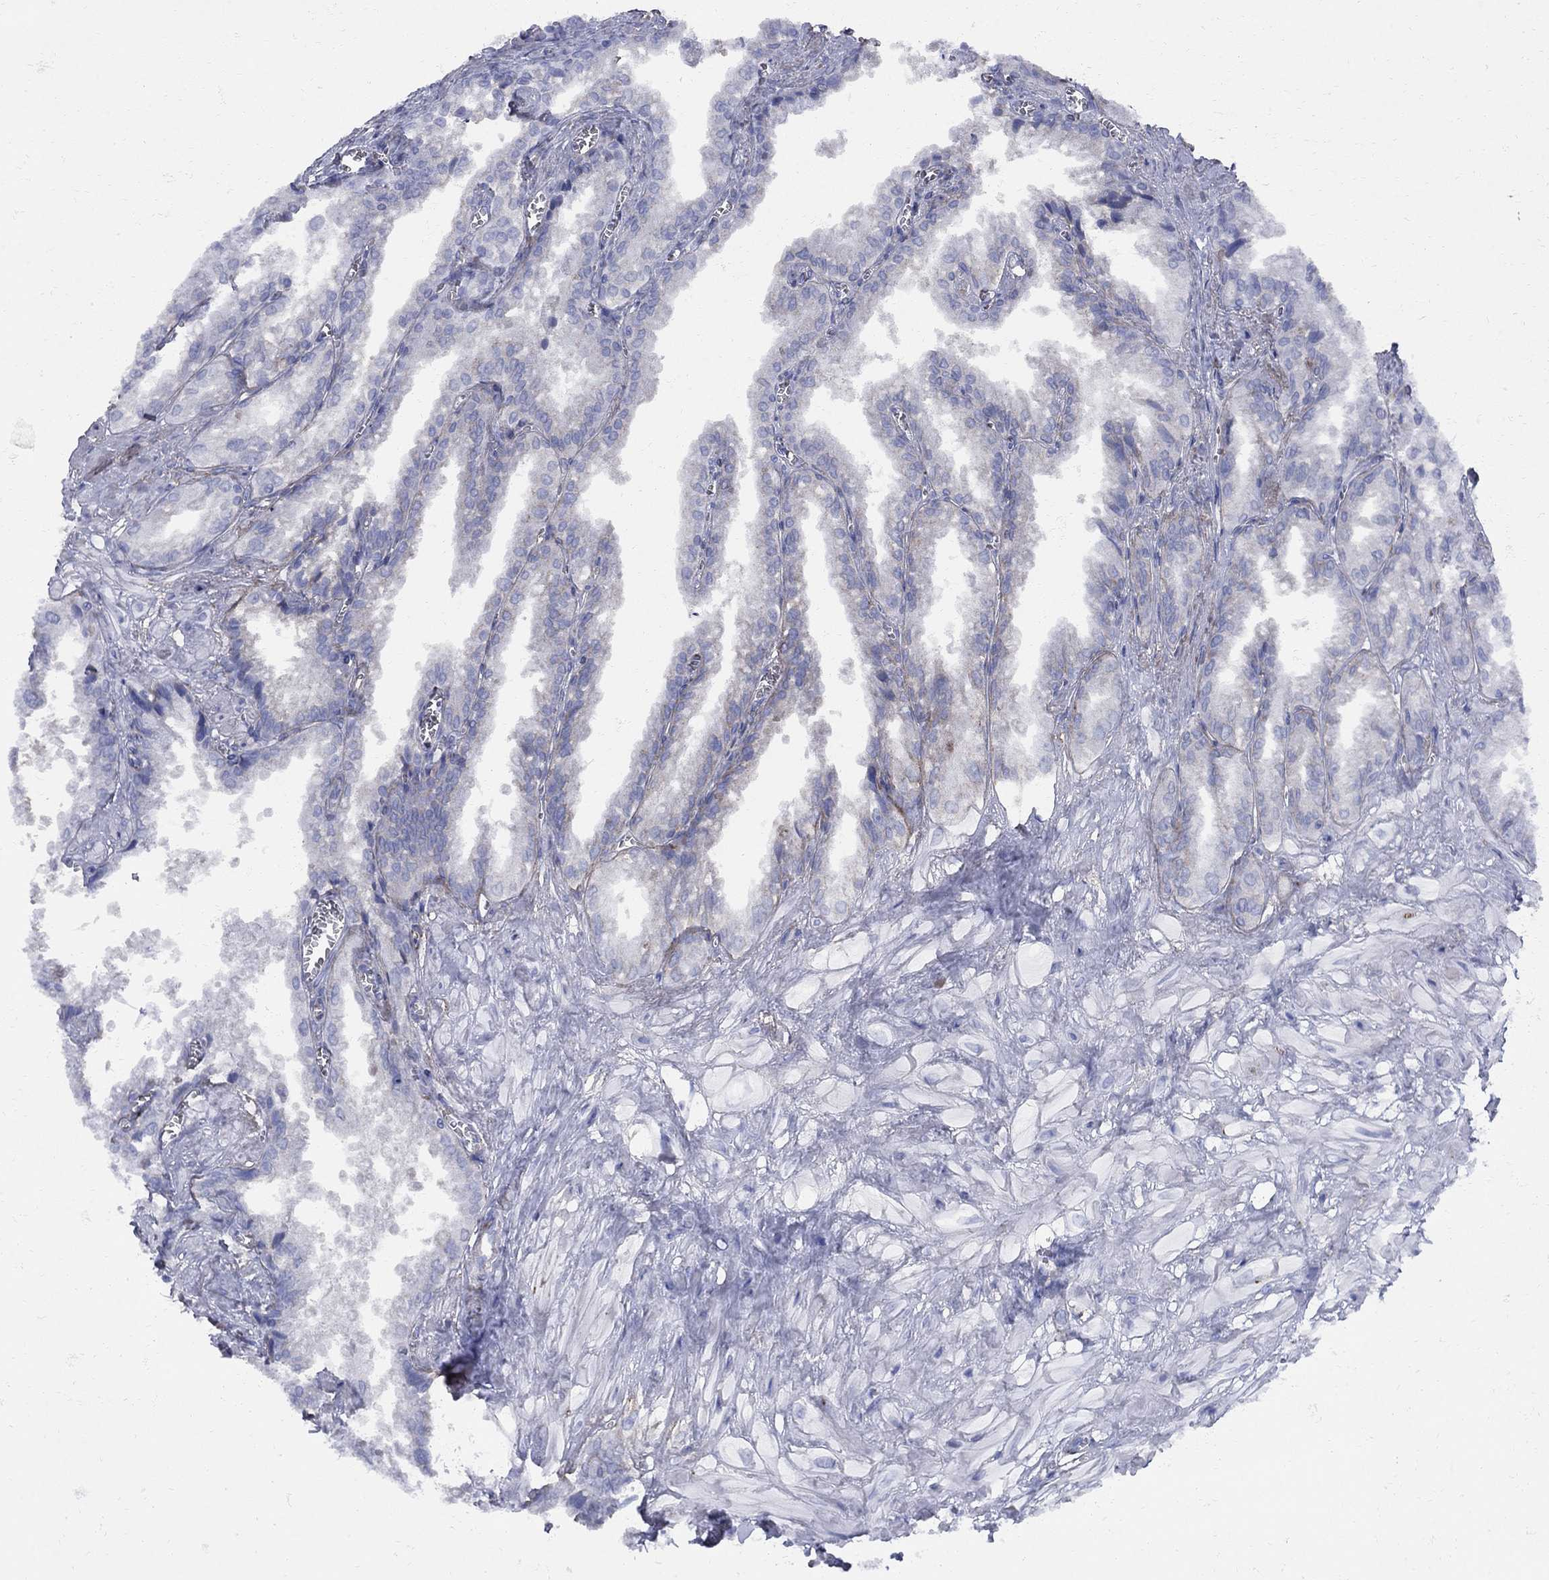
{"staining": {"intensity": "moderate", "quantity": "25%-75%", "location": "cytoplasmic/membranous"}, "tissue": "seminal vesicle", "cell_type": "Glandular cells", "image_type": "normal", "snomed": [{"axis": "morphology", "description": "Normal tissue, NOS"}, {"axis": "topography", "description": "Seminal veicle"}], "caption": "This micrograph shows immunohistochemistry staining of unremarkable human seminal vesicle, with medium moderate cytoplasmic/membranous positivity in approximately 25%-75% of glandular cells.", "gene": "SEPTIN8", "patient": {"sex": "male", "age": 67}}